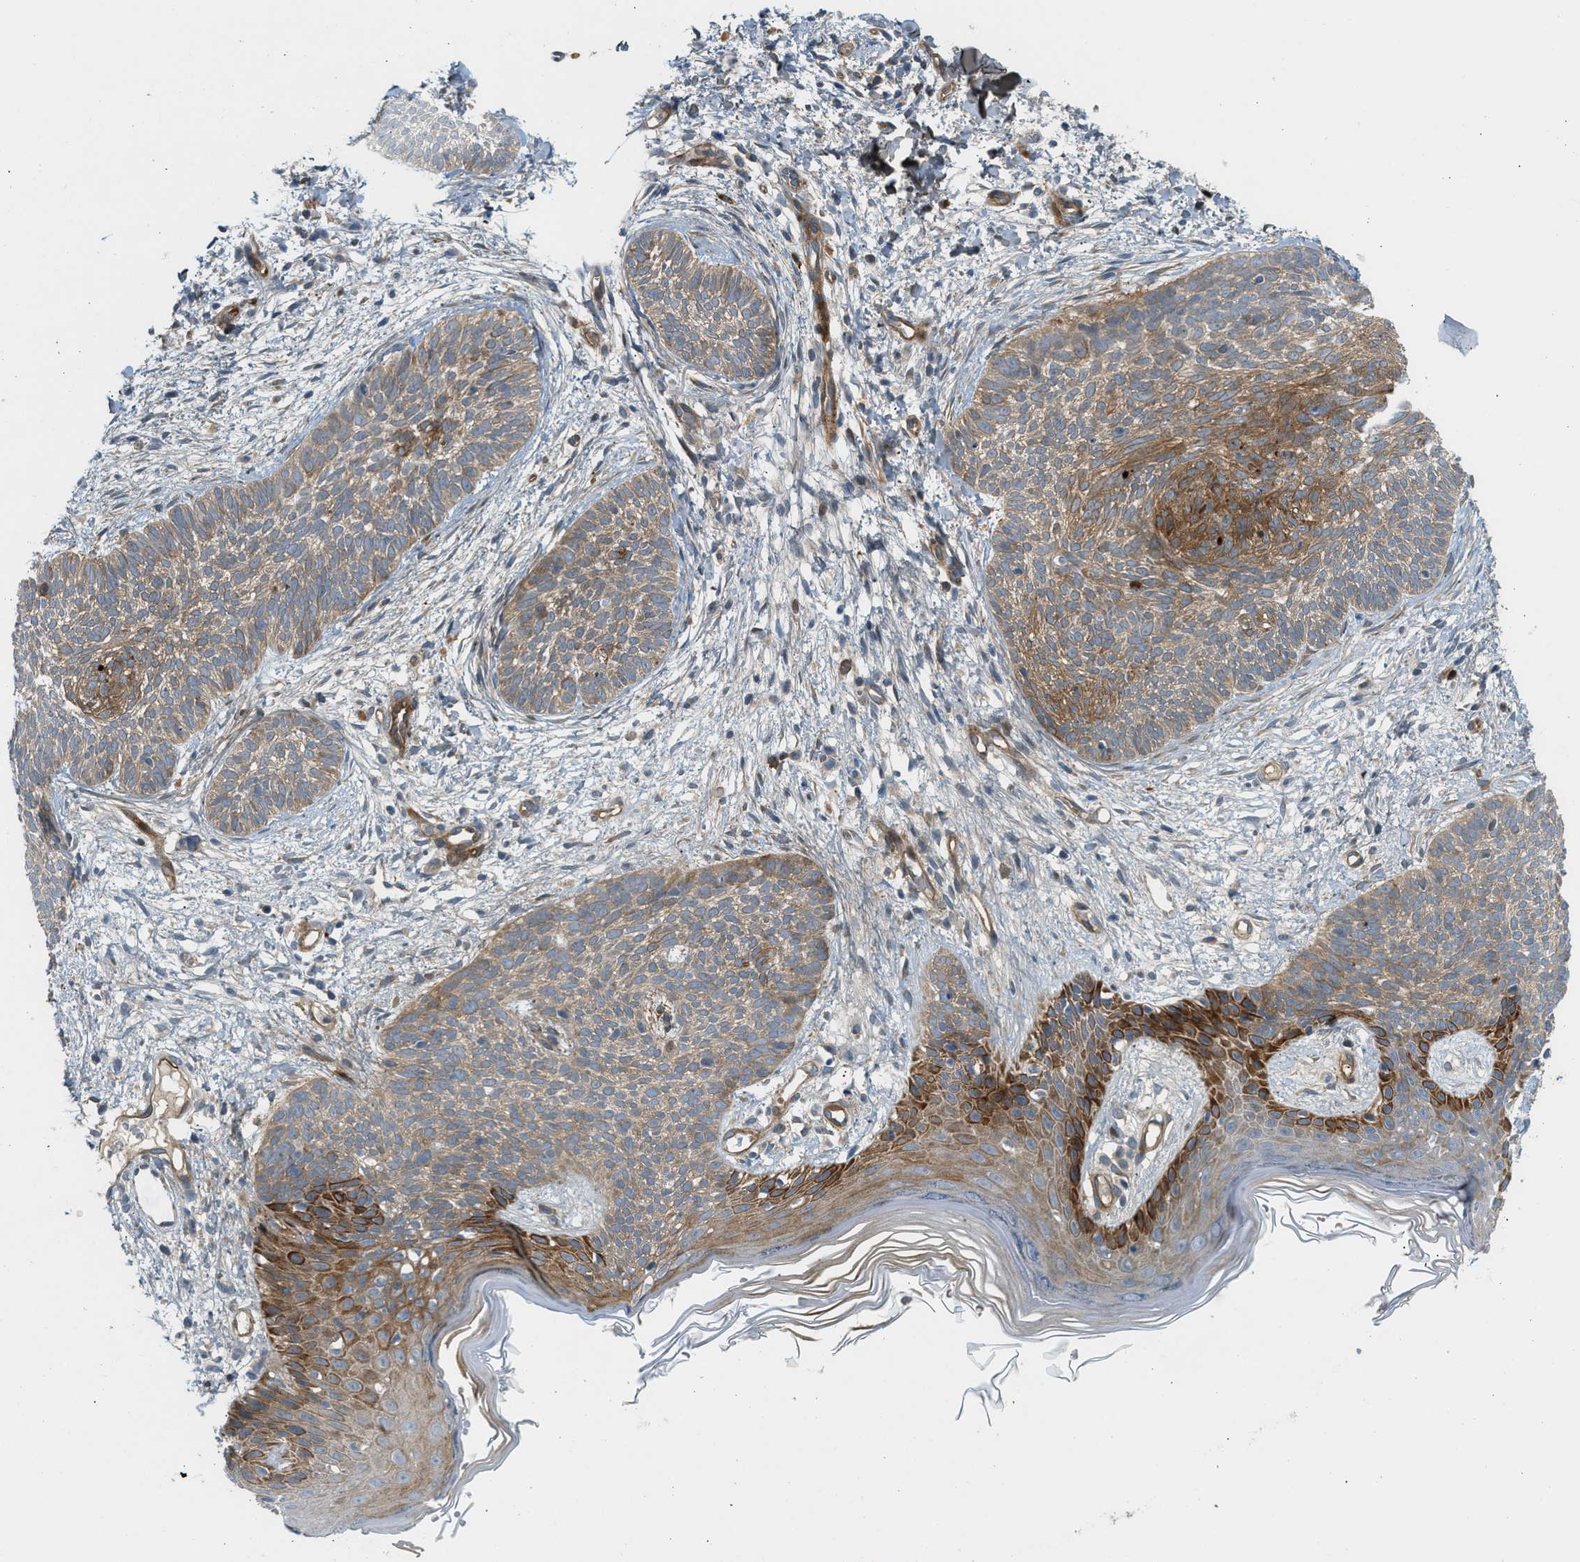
{"staining": {"intensity": "moderate", "quantity": ">75%", "location": "cytoplasmic/membranous"}, "tissue": "skin cancer", "cell_type": "Tumor cells", "image_type": "cancer", "snomed": [{"axis": "morphology", "description": "Basal cell carcinoma"}, {"axis": "topography", "description": "Skin"}], "caption": "Skin cancer tissue displays moderate cytoplasmic/membranous positivity in about >75% of tumor cells, visualized by immunohistochemistry. (DAB = brown stain, brightfield microscopy at high magnification).", "gene": "EDNRA", "patient": {"sex": "female", "age": 59}}